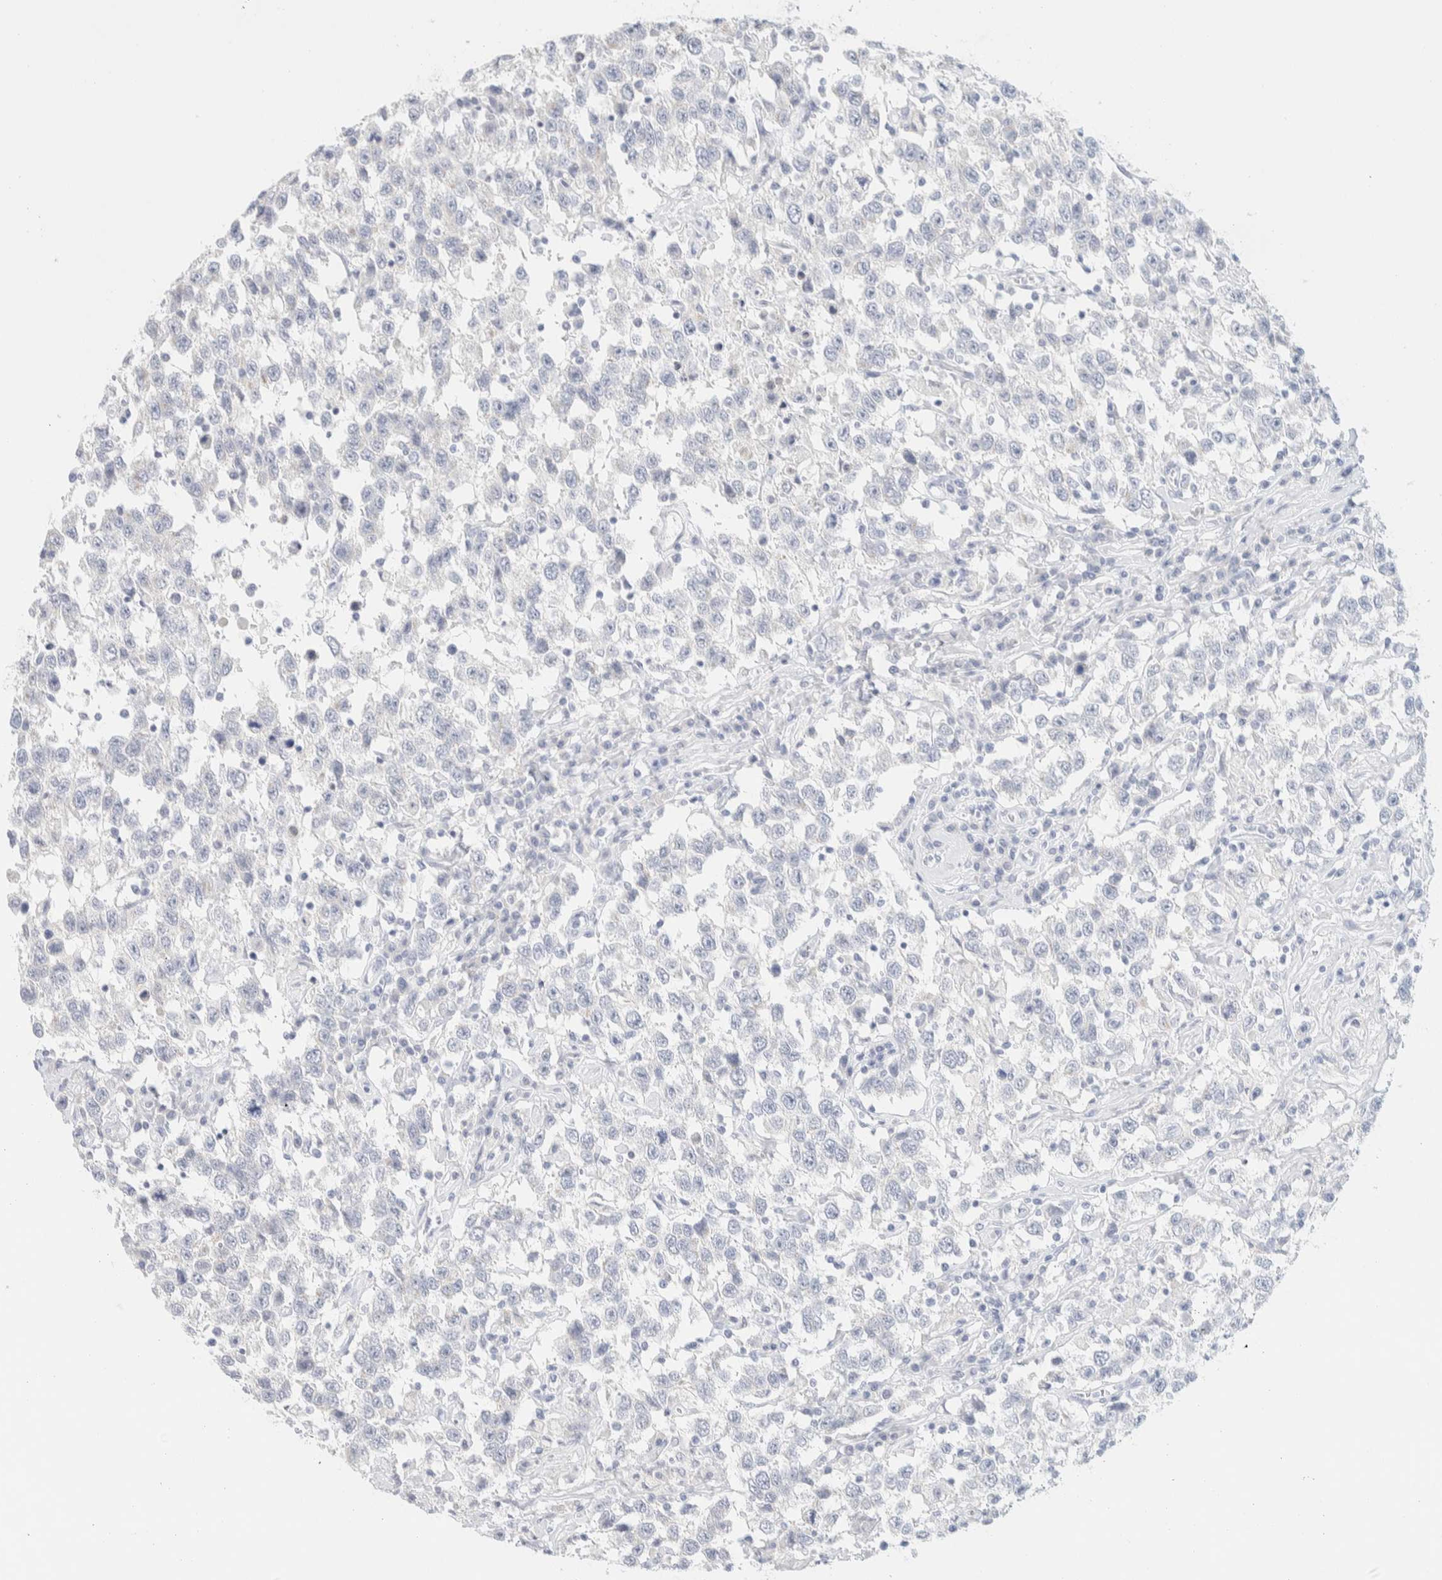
{"staining": {"intensity": "negative", "quantity": "none", "location": "none"}, "tissue": "testis cancer", "cell_type": "Tumor cells", "image_type": "cancer", "snomed": [{"axis": "morphology", "description": "Seminoma, NOS"}, {"axis": "topography", "description": "Testis"}], "caption": "Human testis cancer stained for a protein using IHC reveals no positivity in tumor cells.", "gene": "AFMID", "patient": {"sex": "male", "age": 41}}